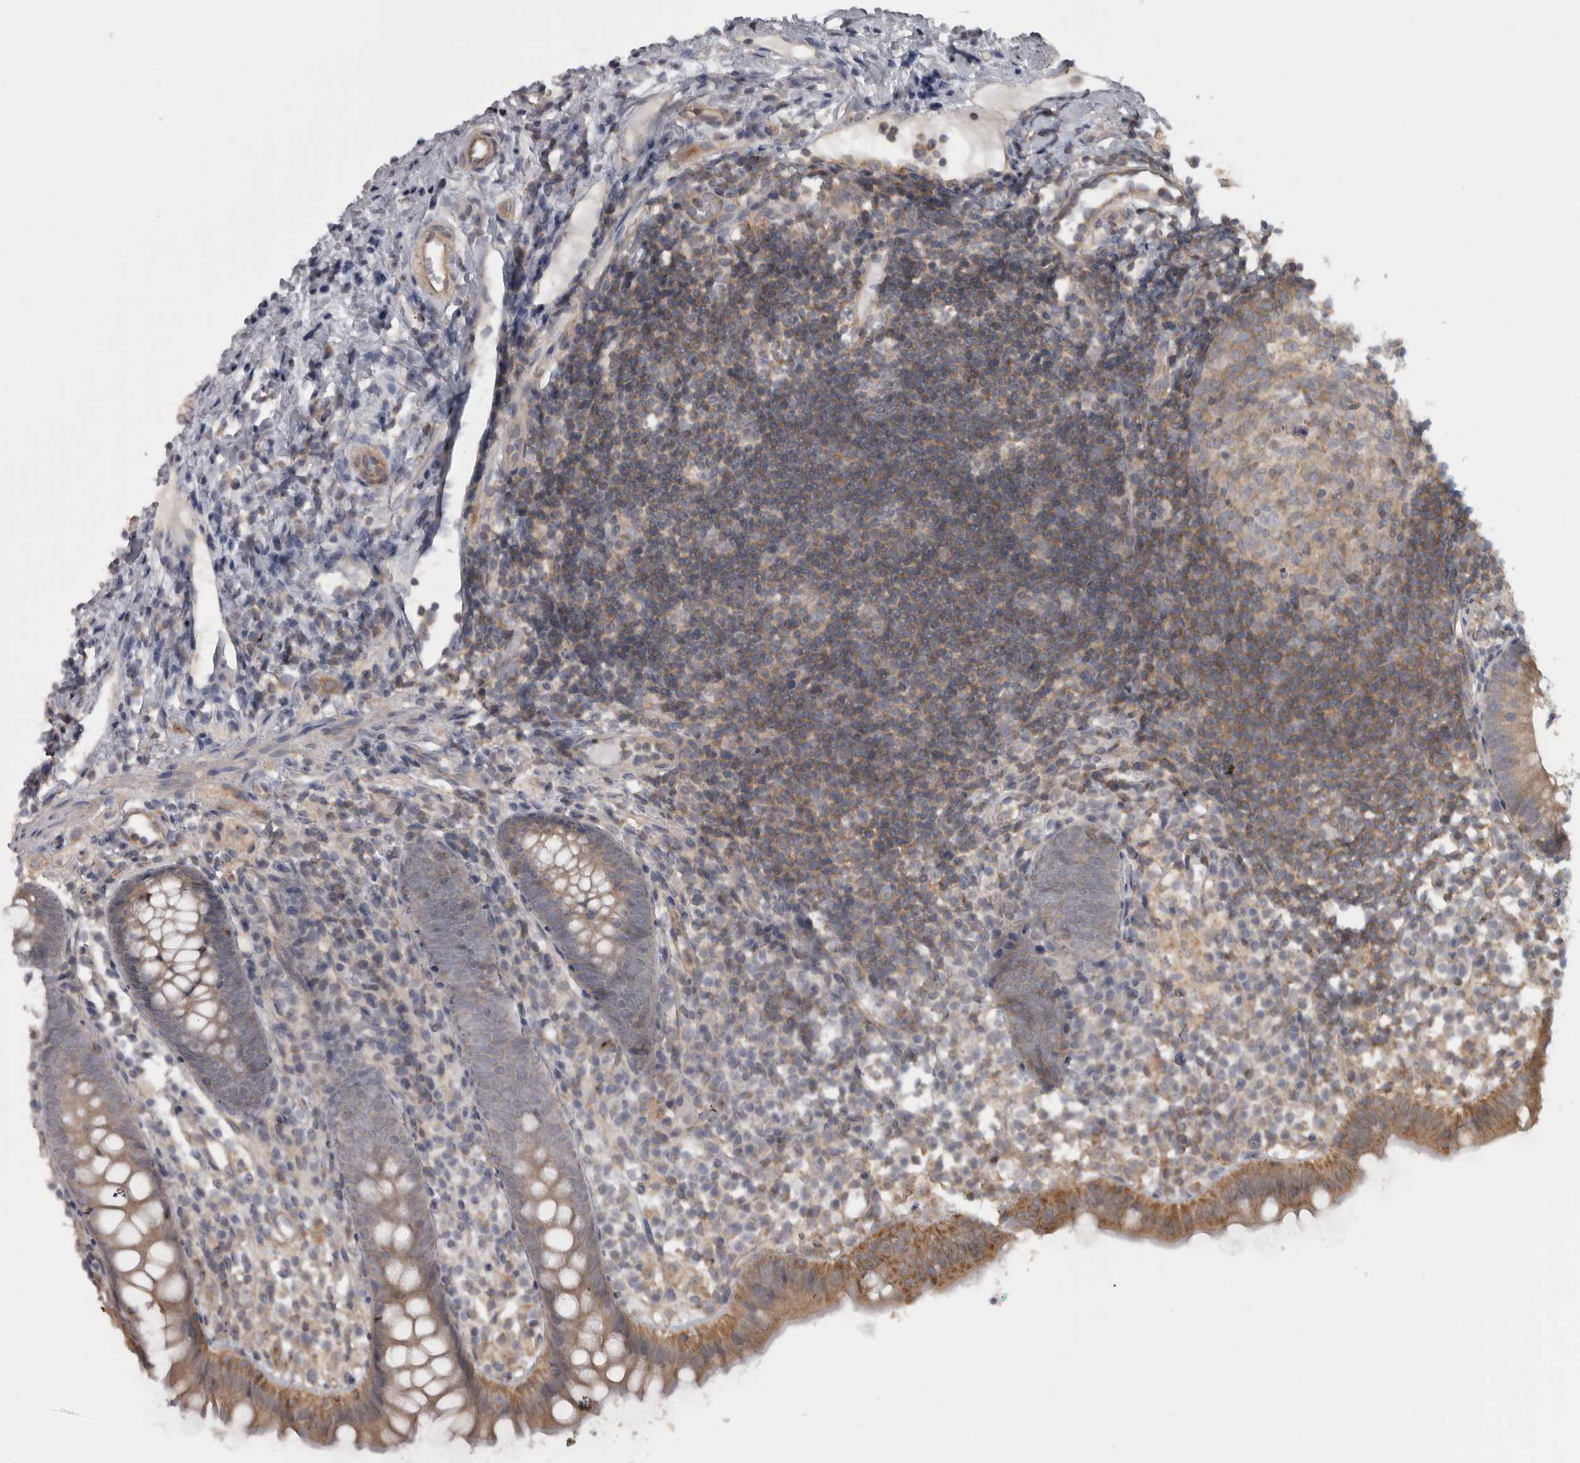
{"staining": {"intensity": "moderate", "quantity": ">75%", "location": "cytoplasmic/membranous"}, "tissue": "appendix", "cell_type": "Glandular cells", "image_type": "normal", "snomed": [{"axis": "morphology", "description": "Normal tissue, NOS"}, {"axis": "topography", "description": "Appendix"}], "caption": "Protein staining exhibits moderate cytoplasmic/membranous positivity in about >75% of glandular cells in benign appendix. The protein of interest is shown in brown color, while the nuclei are stained blue.", "gene": "PPP1R12B", "patient": {"sex": "female", "age": 20}}